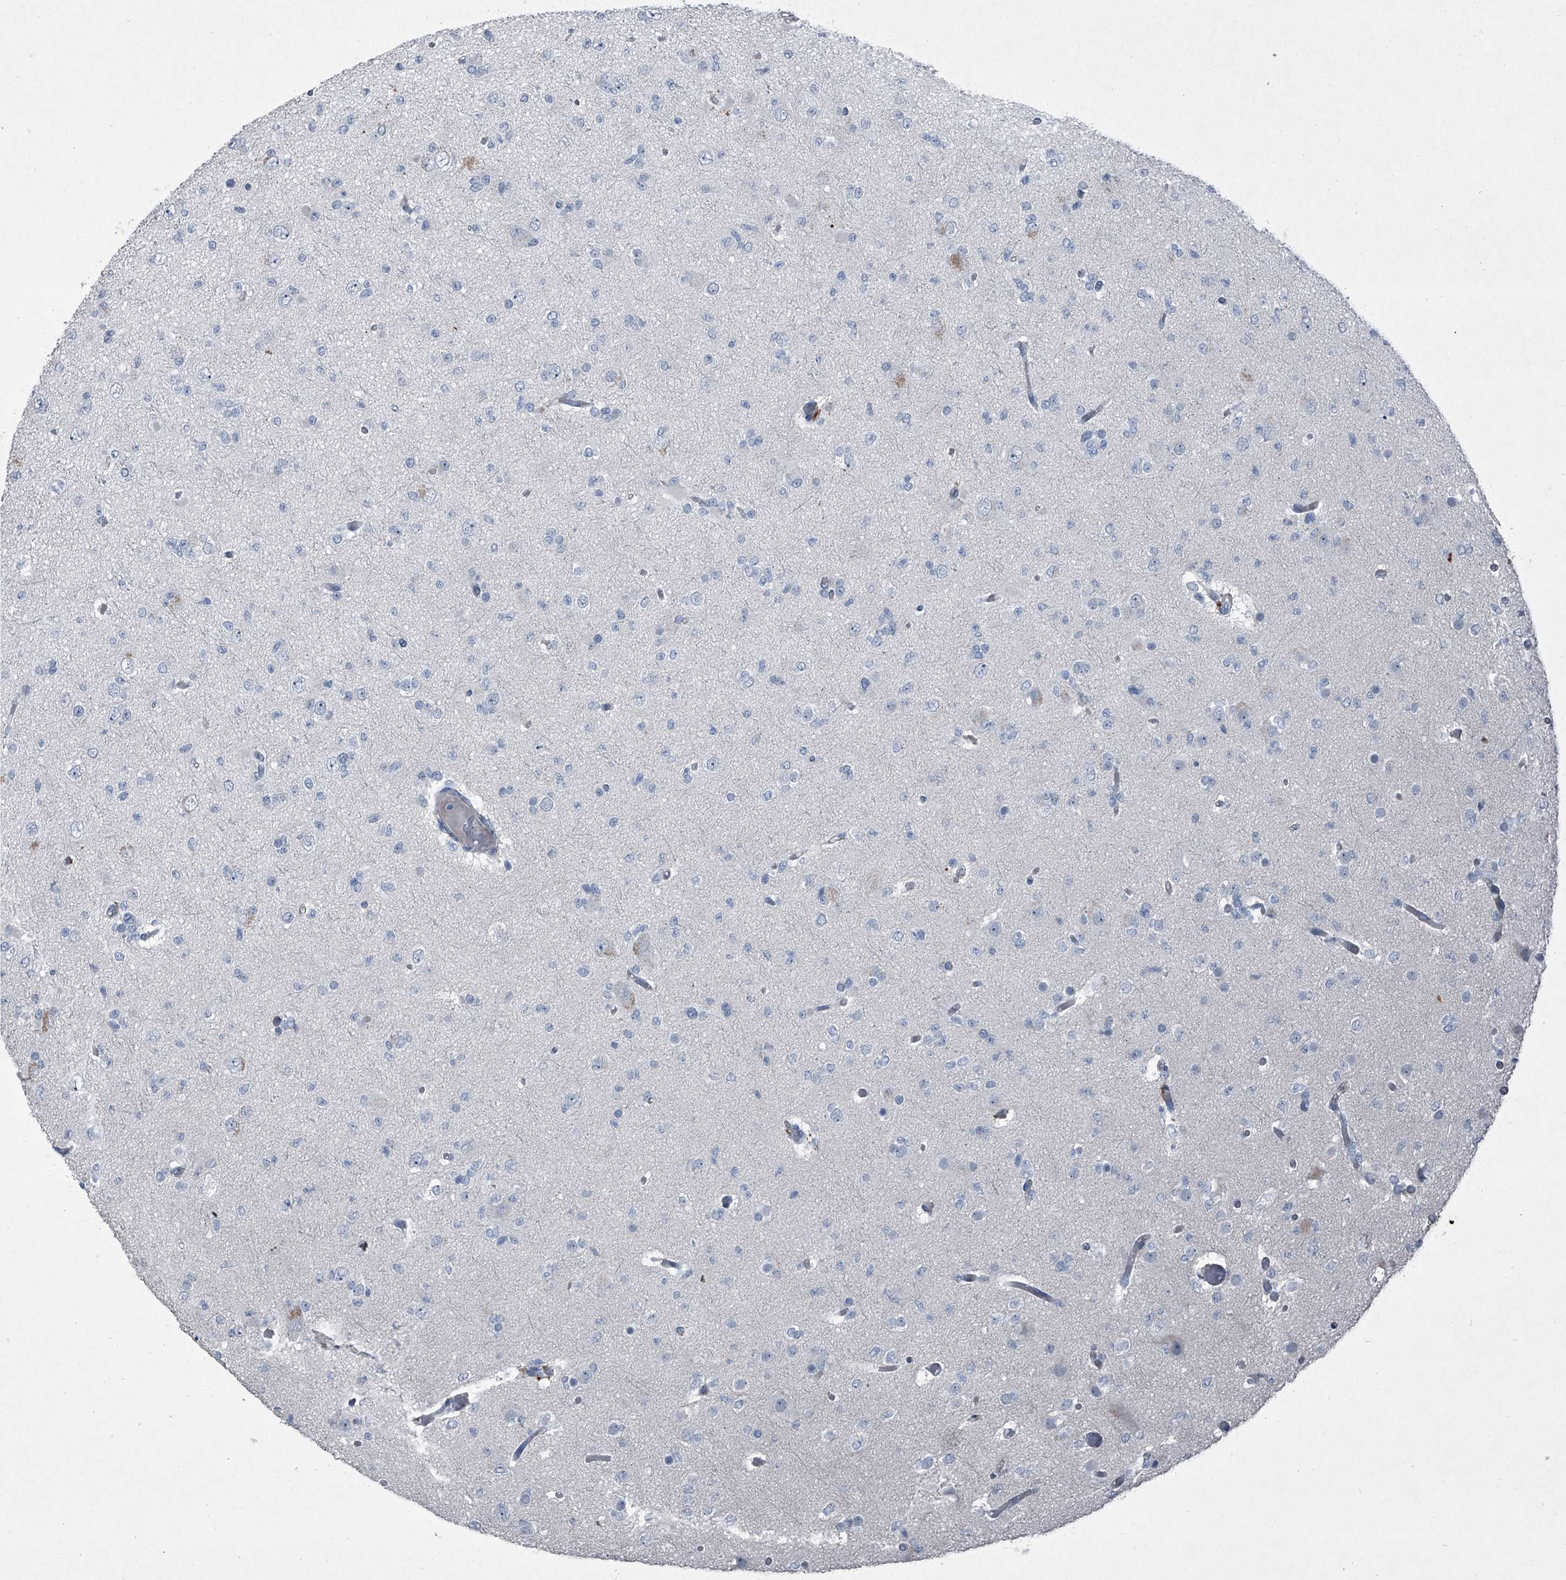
{"staining": {"intensity": "negative", "quantity": "none", "location": "none"}, "tissue": "glioma", "cell_type": "Tumor cells", "image_type": "cancer", "snomed": [{"axis": "morphology", "description": "Glioma, malignant, Low grade"}, {"axis": "topography", "description": "Brain"}], "caption": "High power microscopy photomicrograph of an immunohistochemistry (IHC) histopathology image of malignant low-grade glioma, revealing no significant expression in tumor cells. (IHC, brightfield microscopy, high magnification).", "gene": "HEPHL1", "patient": {"sex": "female", "age": 22}}